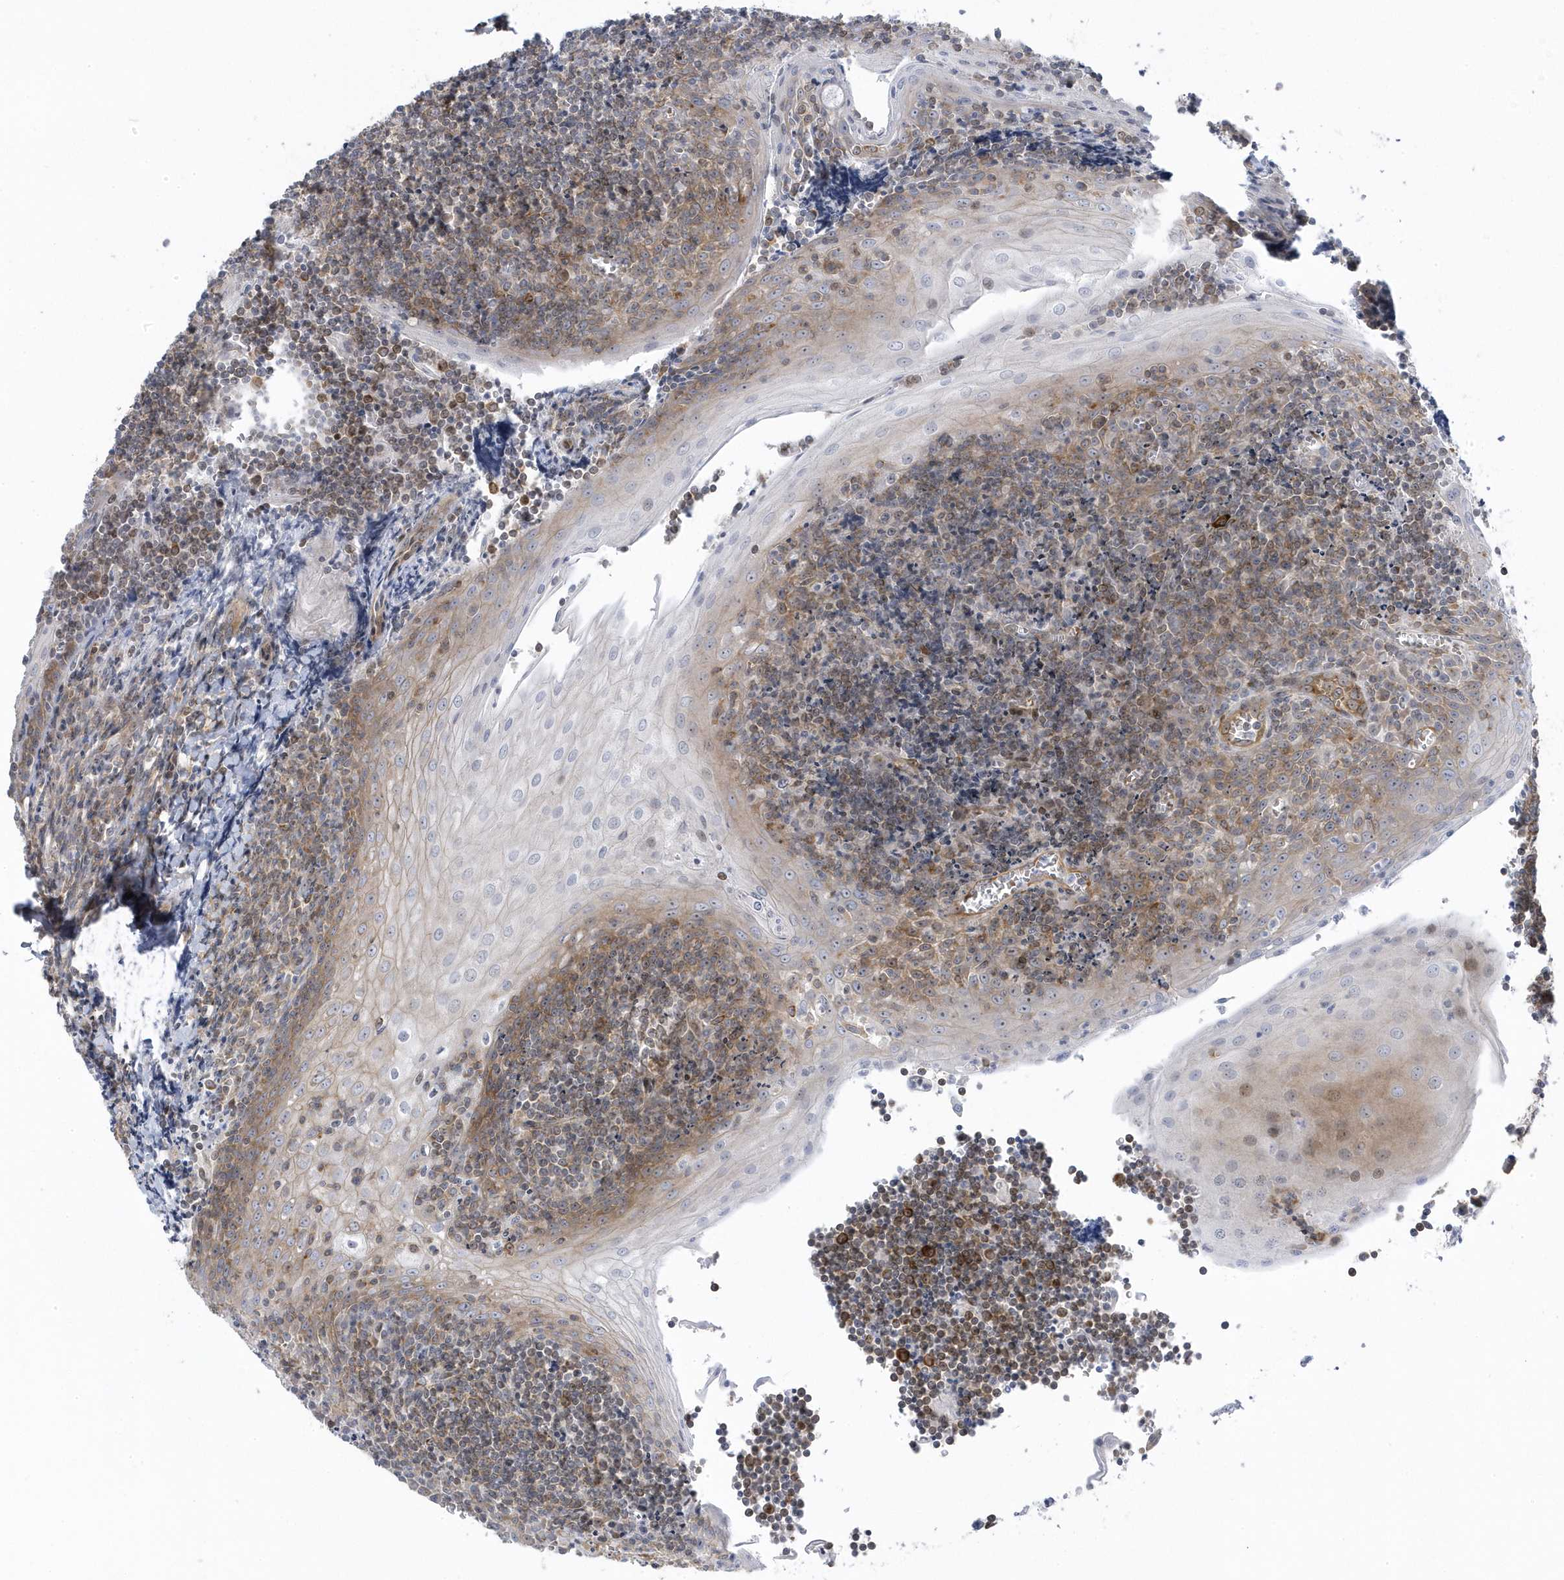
{"staining": {"intensity": "moderate", "quantity": "25%-75%", "location": "cytoplasmic/membranous"}, "tissue": "tonsil", "cell_type": "Germinal center cells", "image_type": "normal", "snomed": [{"axis": "morphology", "description": "Normal tissue, NOS"}, {"axis": "topography", "description": "Tonsil"}], "caption": "Immunohistochemistry of normal human tonsil displays medium levels of moderate cytoplasmic/membranous staining in about 25%-75% of germinal center cells.", "gene": "MAP7D3", "patient": {"sex": "male", "age": 27}}